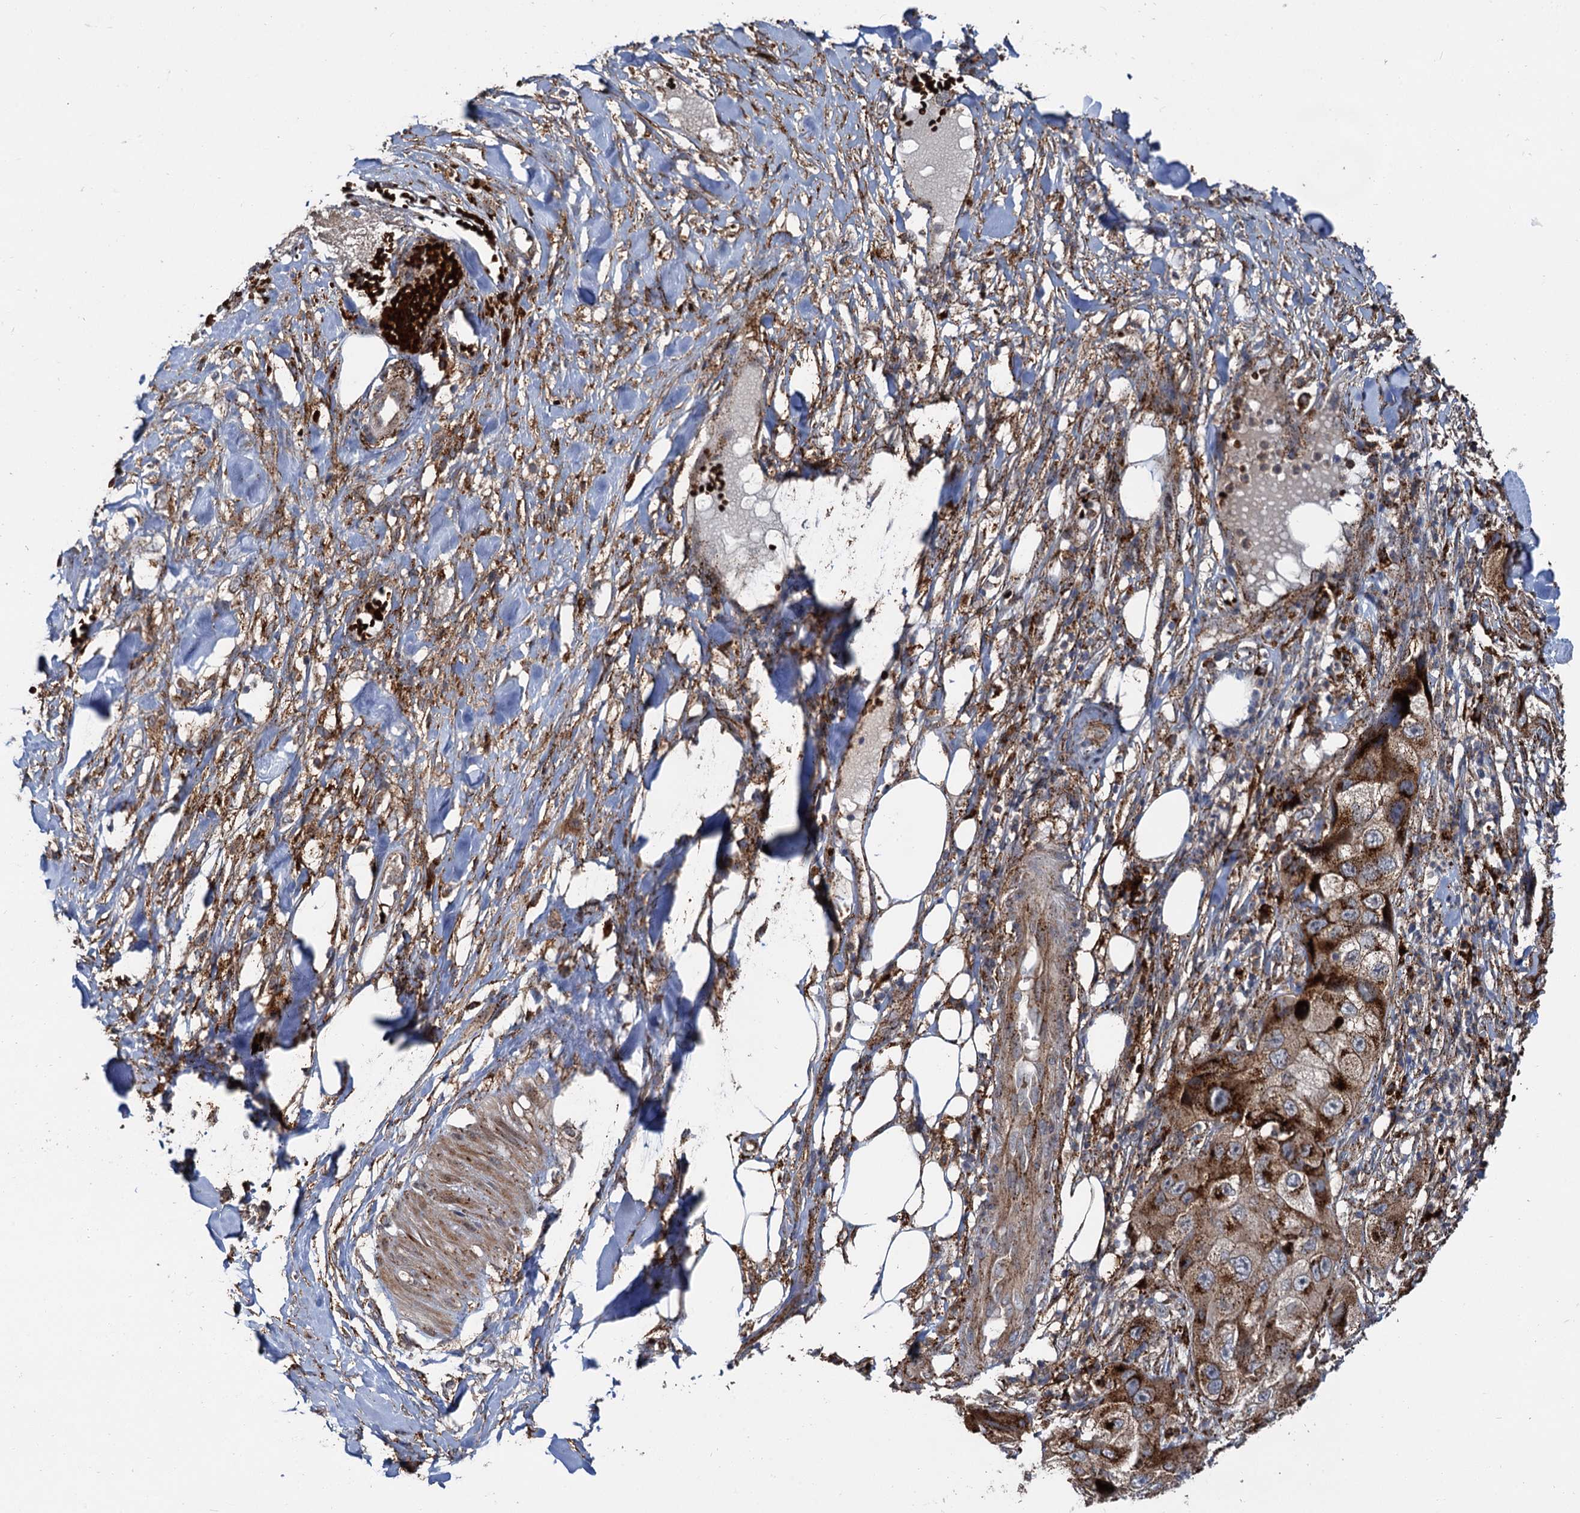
{"staining": {"intensity": "strong", "quantity": ">75%", "location": "cytoplasmic/membranous"}, "tissue": "skin cancer", "cell_type": "Tumor cells", "image_type": "cancer", "snomed": [{"axis": "morphology", "description": "Squamous cell carcinoma, NOS"}, {"axis": "topography", "description": "Skin"}, {"axis": "topography", "description": "Subcutis"}], "caption": "Protein analysis of skin cancer tissue exhibits strong cytoplasmic/membranous staining in about >75% of tumor cells.", "gene": "GBA1", "patient": {"sex": "male", "age": 73}}